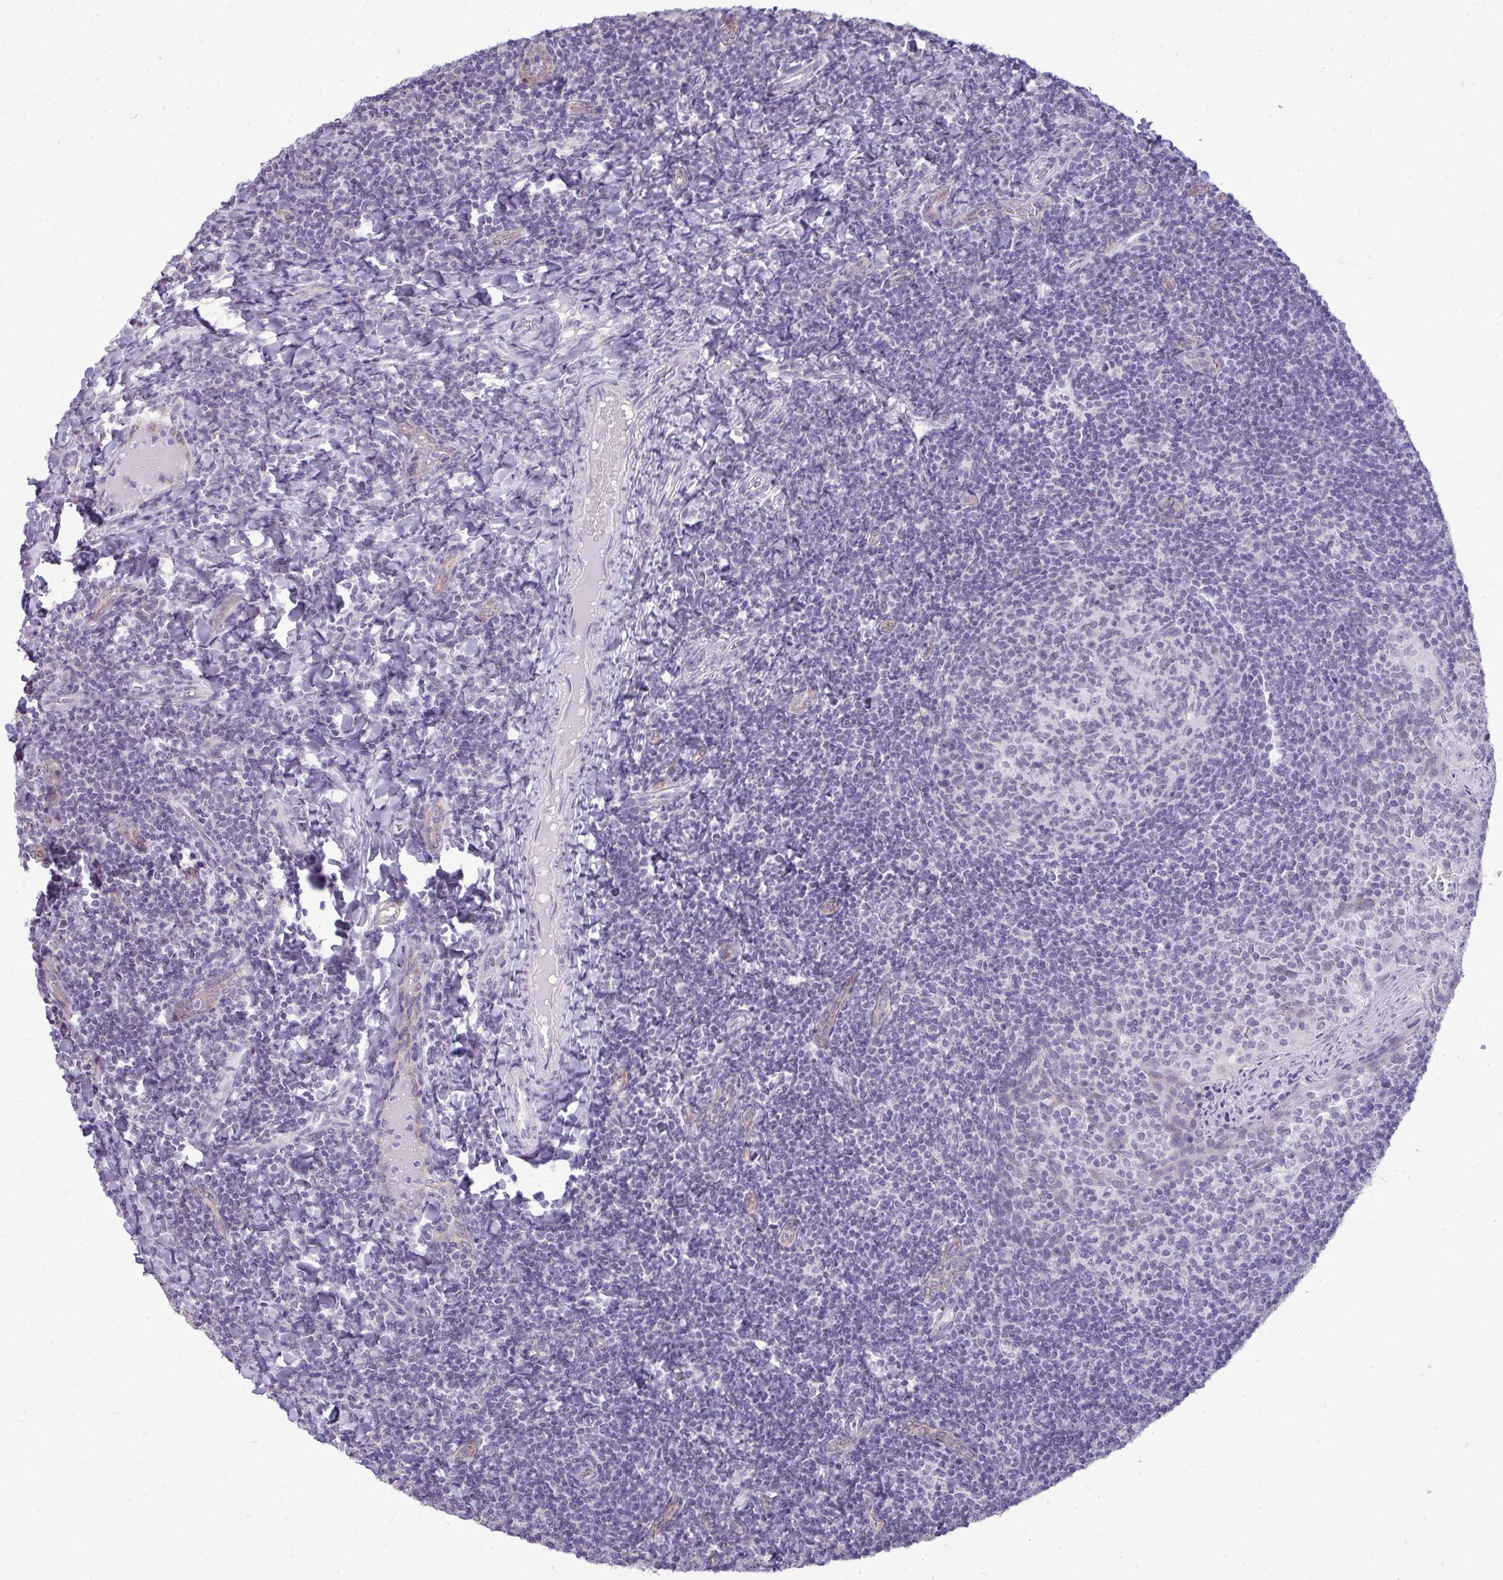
{"staining": {"intensity": "negative", "quantity": "none", "location": "none"}, "tissue": "tonsil", "cell_type": "Germinal center cells", "image_type": "normal", "snomed": [{"axis": "morphology", "description": "Normal tissue, NOS"}, {"axis": "topography", "description": "Tonsil"}], "caption": "High power microscopy image of an immunohistochemistry micrograph of benign tonsil, revealing no significant positivity in germinal center cells.", "gene": "NPPA", "patient": {"sex": "female", "age": 10}}